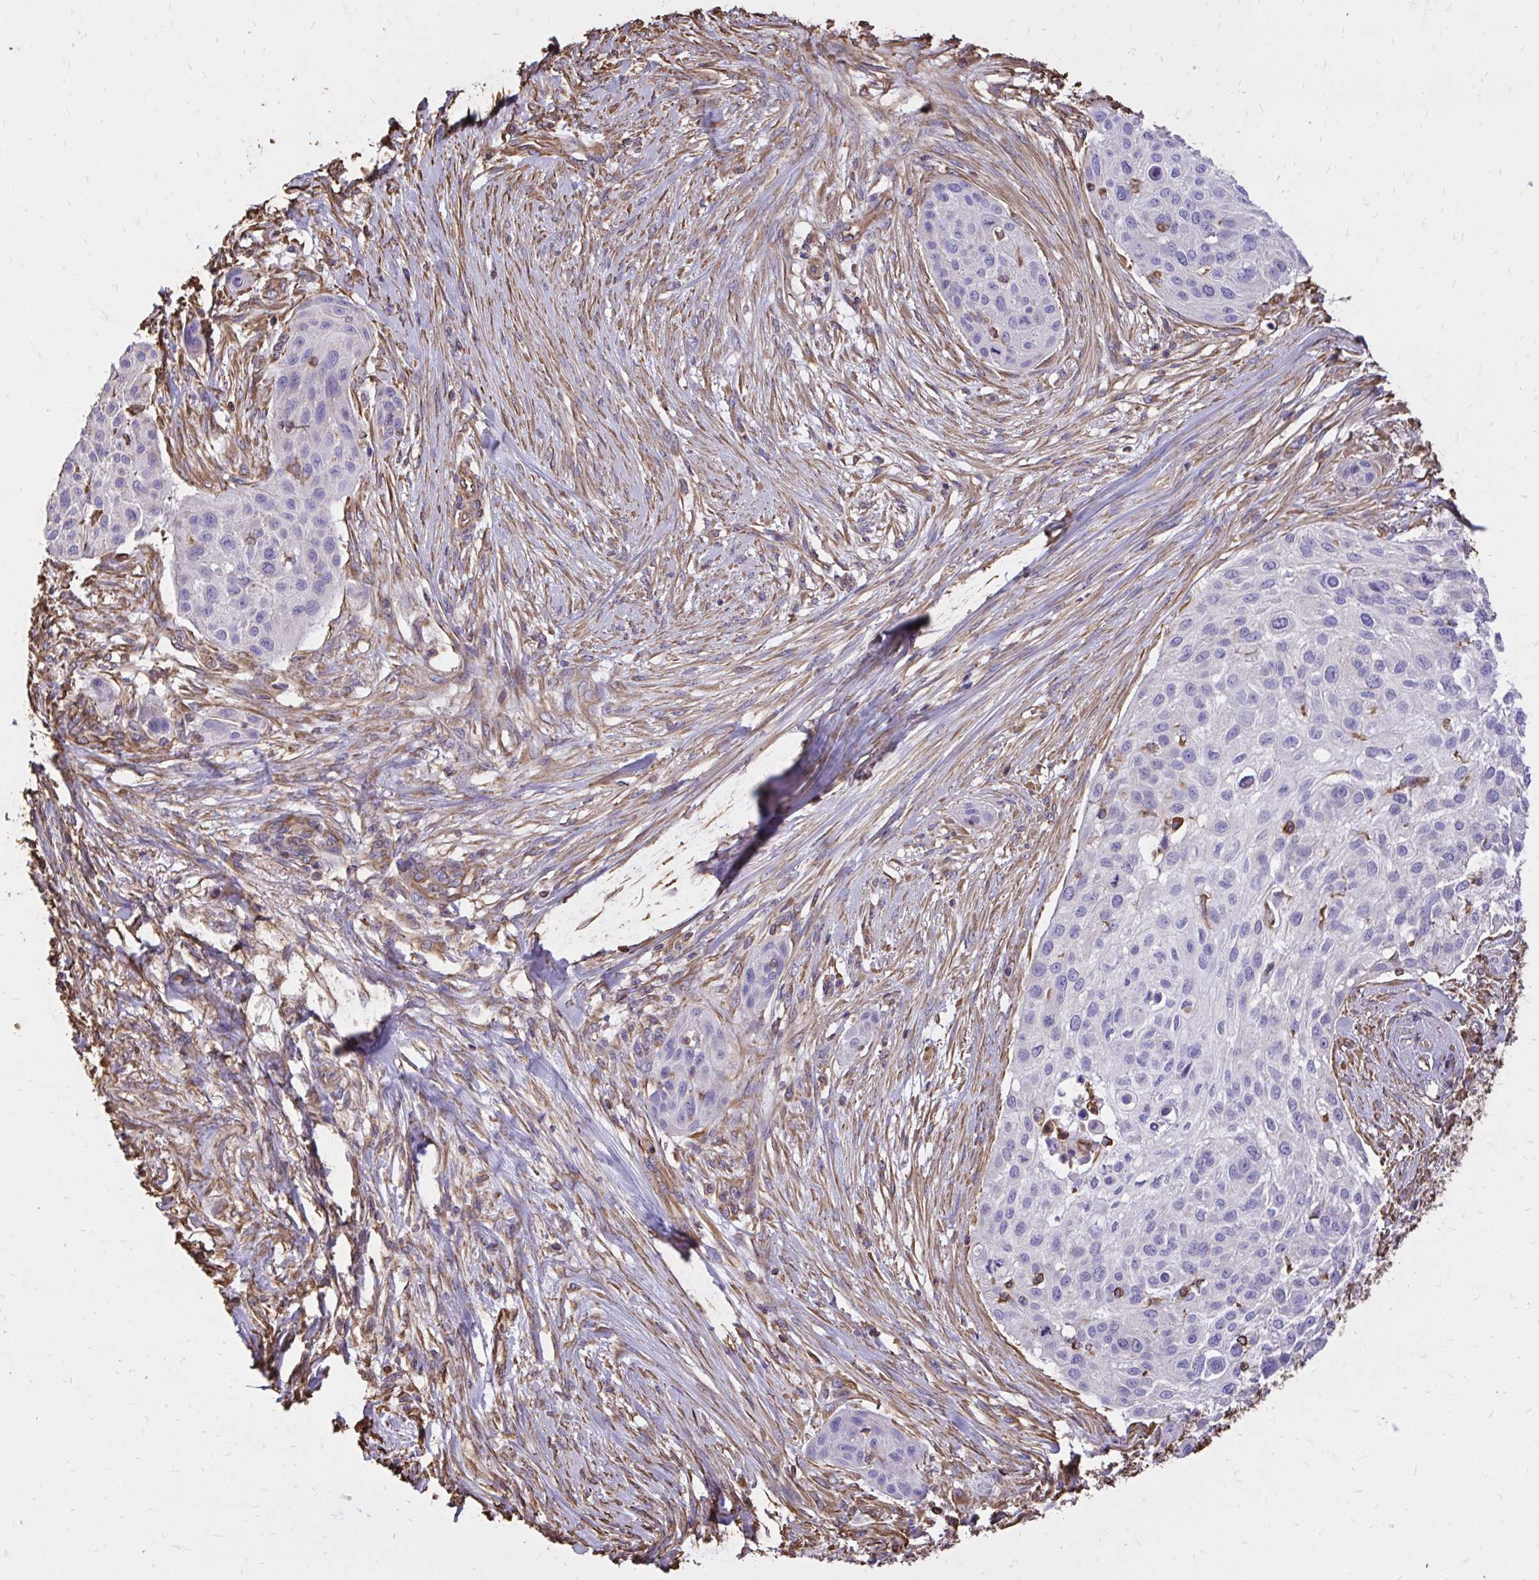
{"staining": {"intensity": "negative", "quantity": "none", "location": "none"}, "tissue": "skin cancer", "cell_type": "Tumor cells", "image_type": "cancer", "snomed": [{"axis": "morphology", "description": "Squamous cell carcinoma, NOS"}, {"axis": "topography", "description": "Skin"}], "caption": "Immunohistochemistry histopathology image of neoplastic tissue: squamous cell carcinoma (skin) stained with DAB (3,3'-diaminobenzidine) shows no significant protein staining in tumor cells.", "gene": "RNF103", "patient": {"sex": "female", "age": 87}}